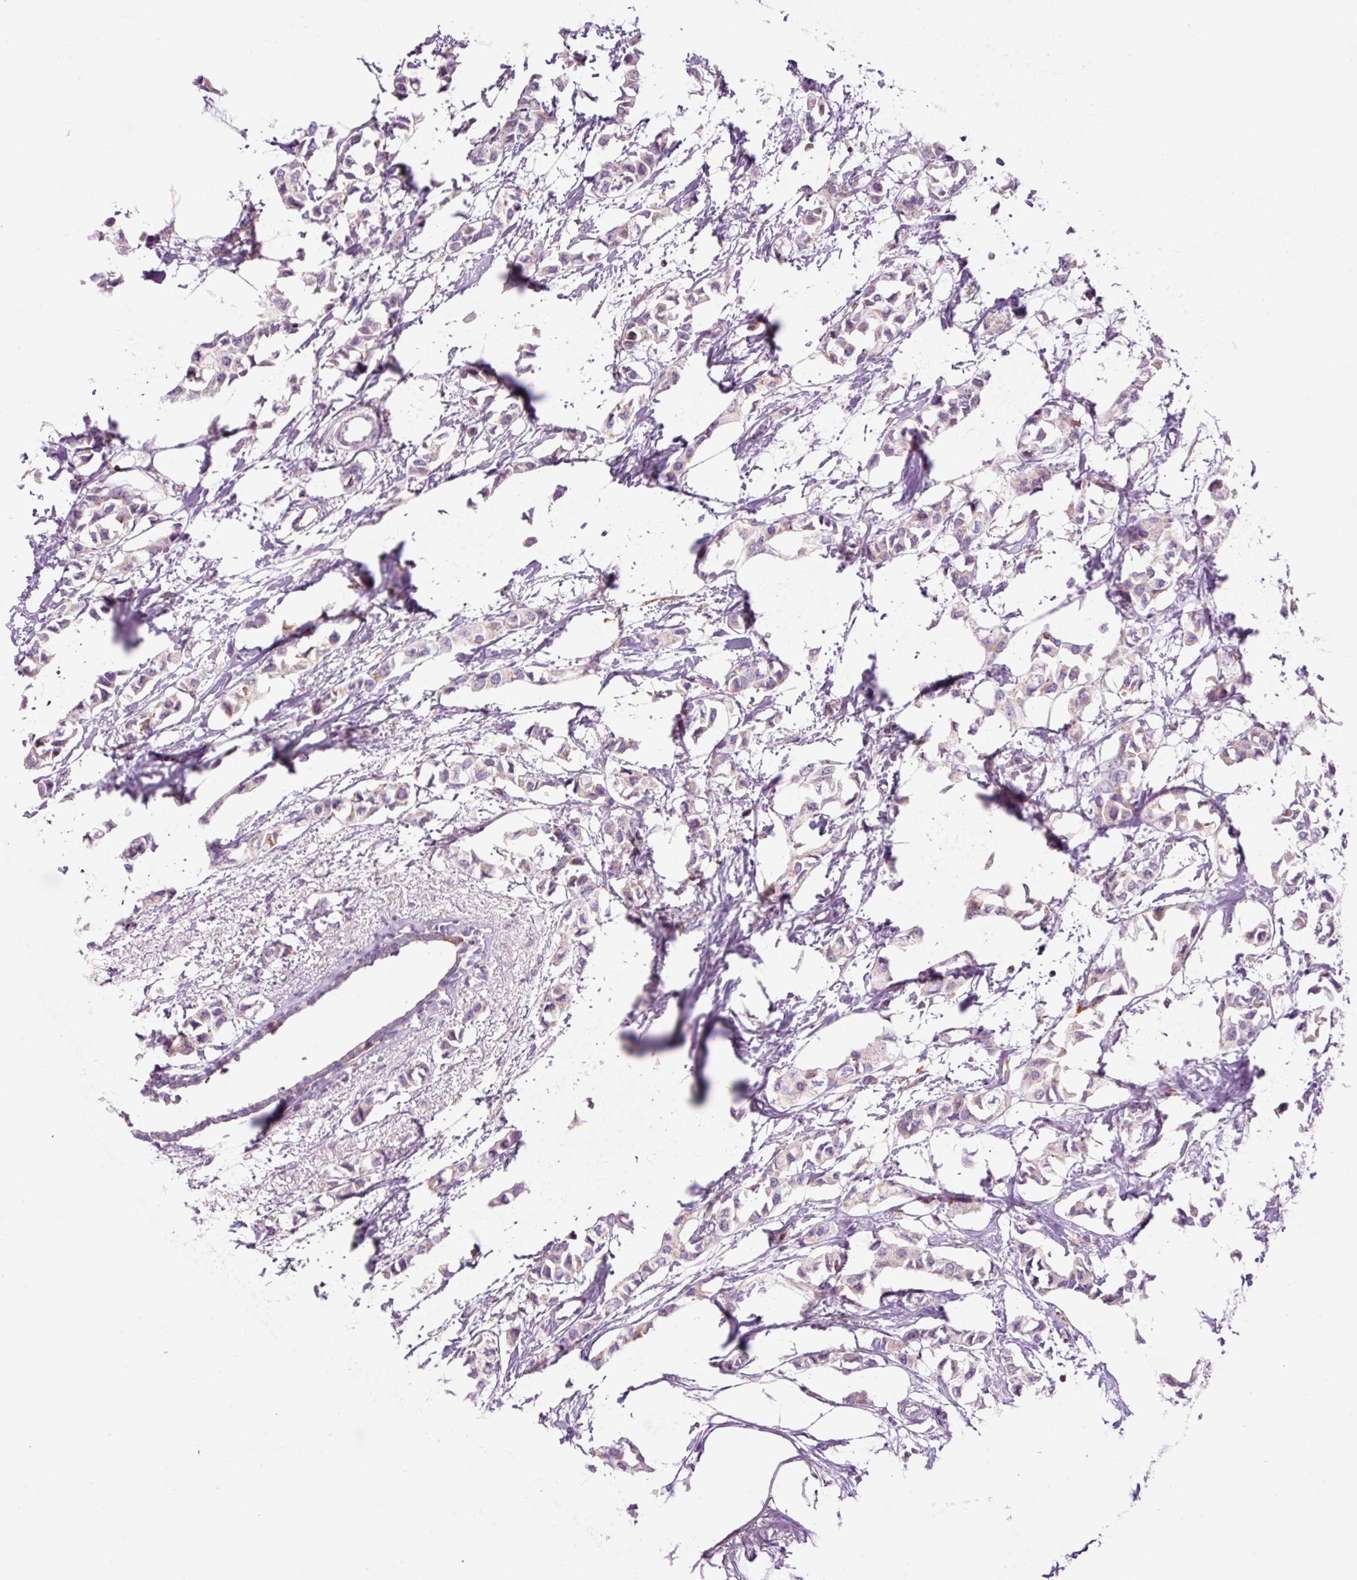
{"staining": {"intensity": "weak", "quantity": "<25%", "location": "cytoplasmic/membranous"}, "tissue": "breast cancer", "cell_type": "Tumor cells", "image_type": "cancer", "snomed": [{"axis": "morphology", "description": "Duct carcinoma"}, {"axis": "topography", "description": "Breast"}], "caption": "IHC of human breast intraductal carcinoma displays no positivity in tumor cells. Brightfield microscopy of IHC stained with DAB (3,3'-diaminobenzidine) (brown) and hematoxylin (blue), captured at high magnification.", "gene": "CD83", "patient": {"sex": "female", "age": 73}}